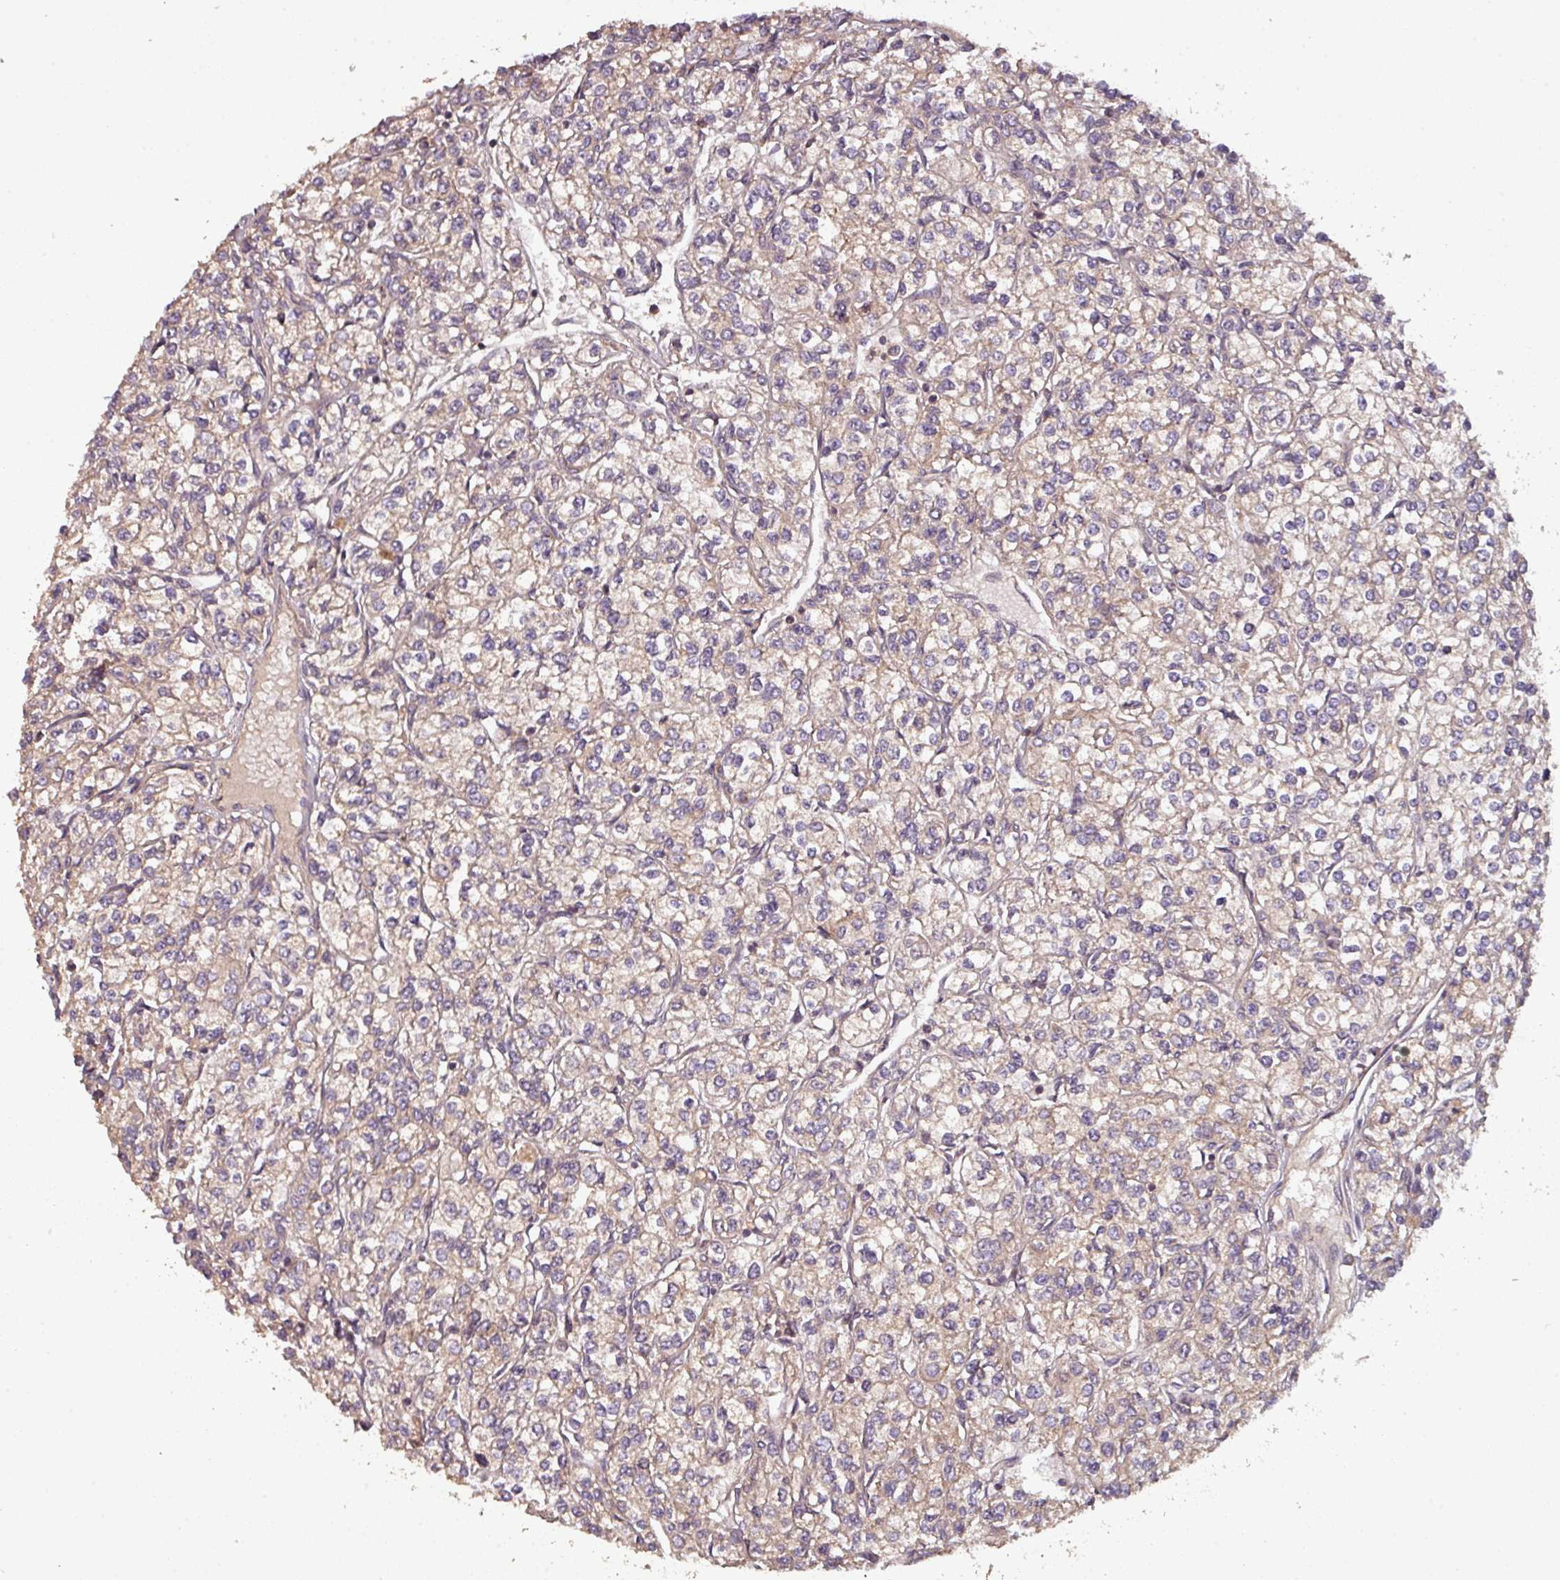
{"staining": {"intensity": "weak", "quantity": "25%-75%", "location": "cytoplasmic/membranous"}, "tissue": "renal cancer", "cell_type": "Tumor cells", "image_type": "cancer", "snomed": [{"axis": "morphology", "description": "Adenocarcinoma, NOS"}, {"axis": "topography", "description": "Kidney"}], "caption": "Immunohistochemical staining of renal cancer (adenocarcinoma) demonstrates low levels of weak cytoplasmic/membranous protein positivity in about 25%-75% of tumor cells.", "gene": "GSKIP", "patient": {"sex": "male", "age": 80}}